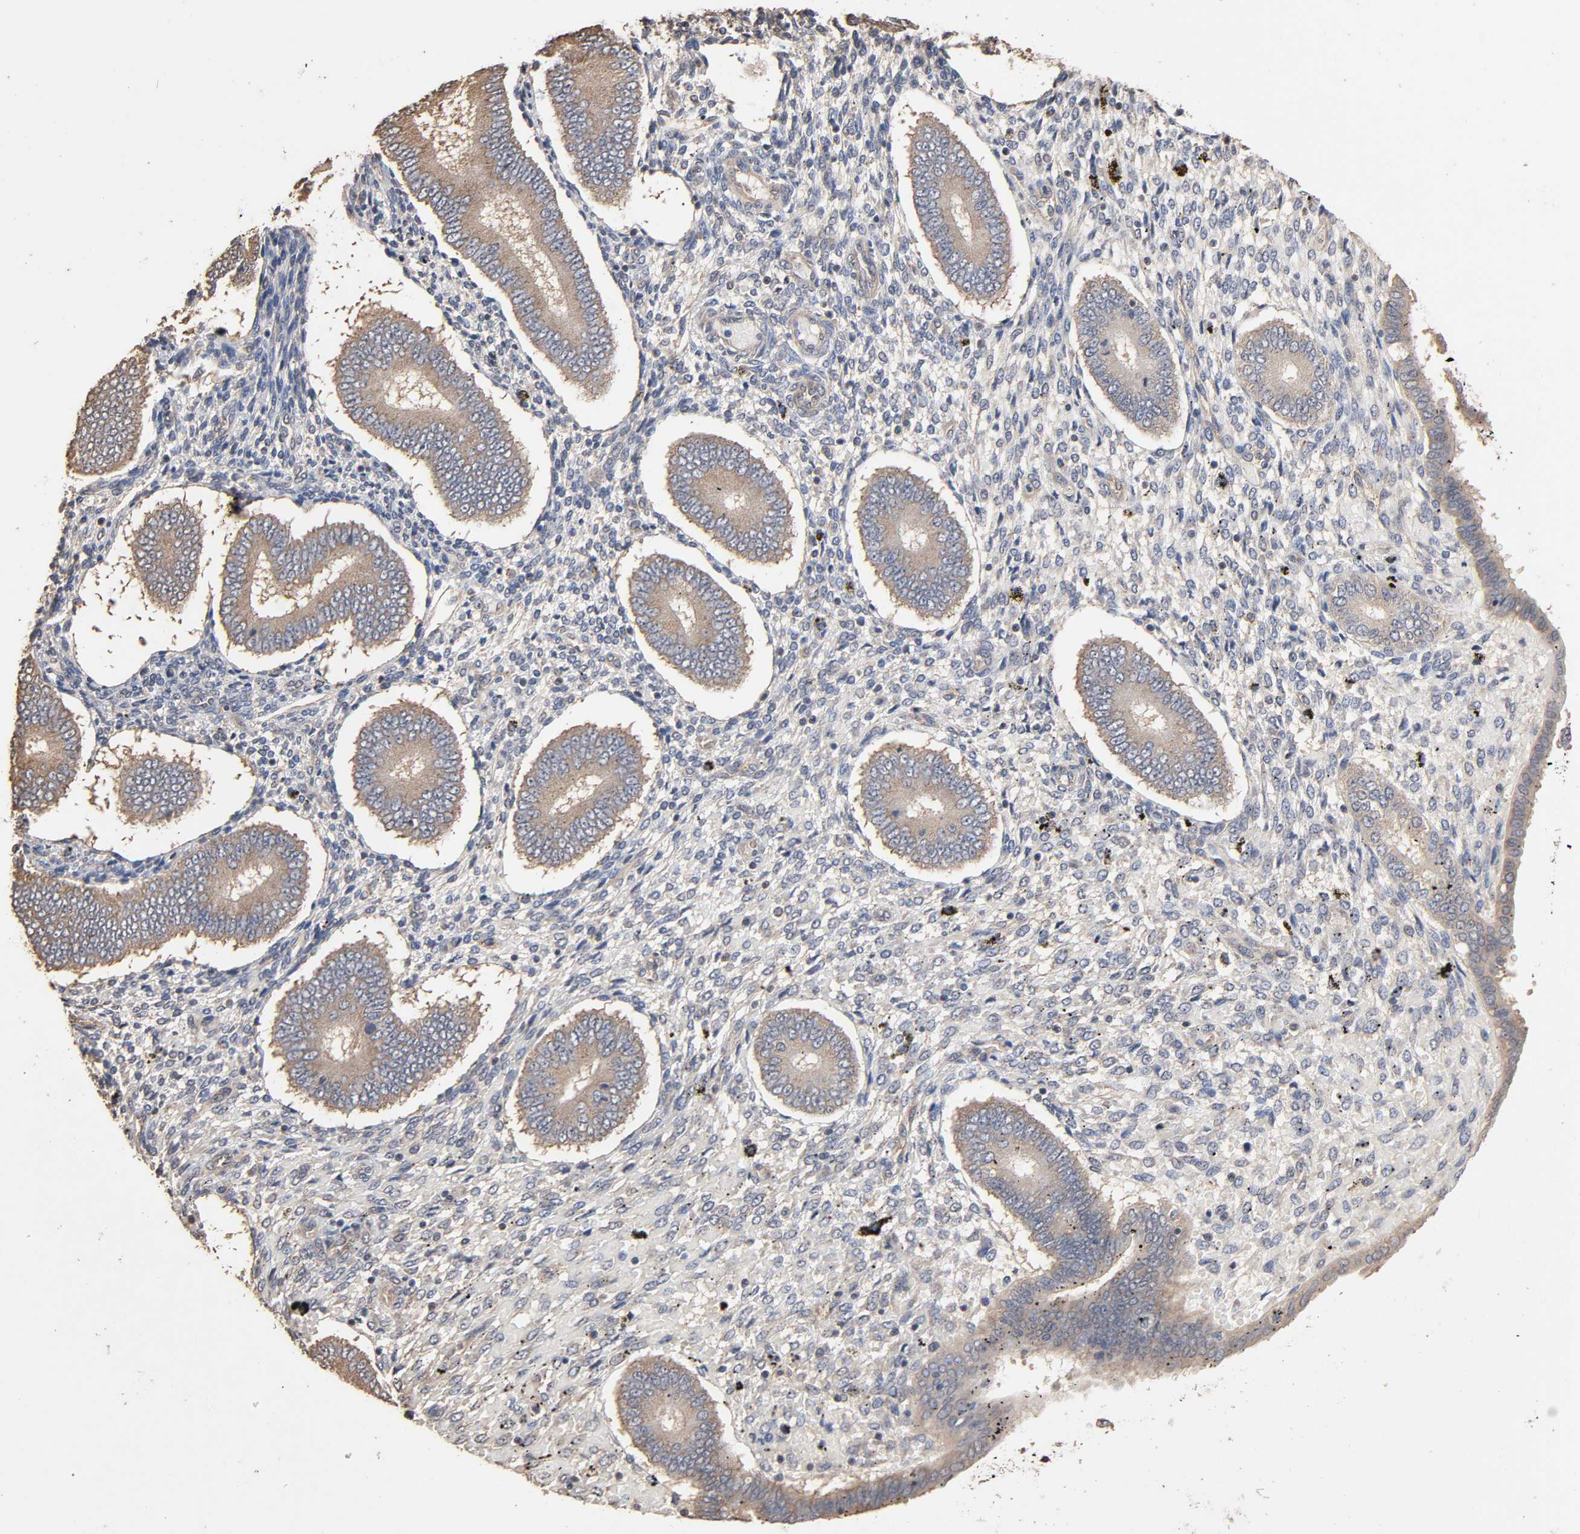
{"staining": {"intensity": "weak", "quantity": "25%-75%", "location": "cytoplasmic/membranous"}, "tissue": "endometrium", "cell_type": "Cells in endometrial stroma", "image_type": "normal", "snomed": [{"axis": "morphology", "description": "Normal tissue, NOS"}, {"axis": "topography", "description": "Endometrium"}], "caption": "Benign endometrium reveals weak cytoplasmic/membranous positivity in about 25%-75% of cells in endometrial stroma Nuclei are stained in blue..", "gene": "ARHGEF7", "patient": {"sex": "female", "age": 42}}